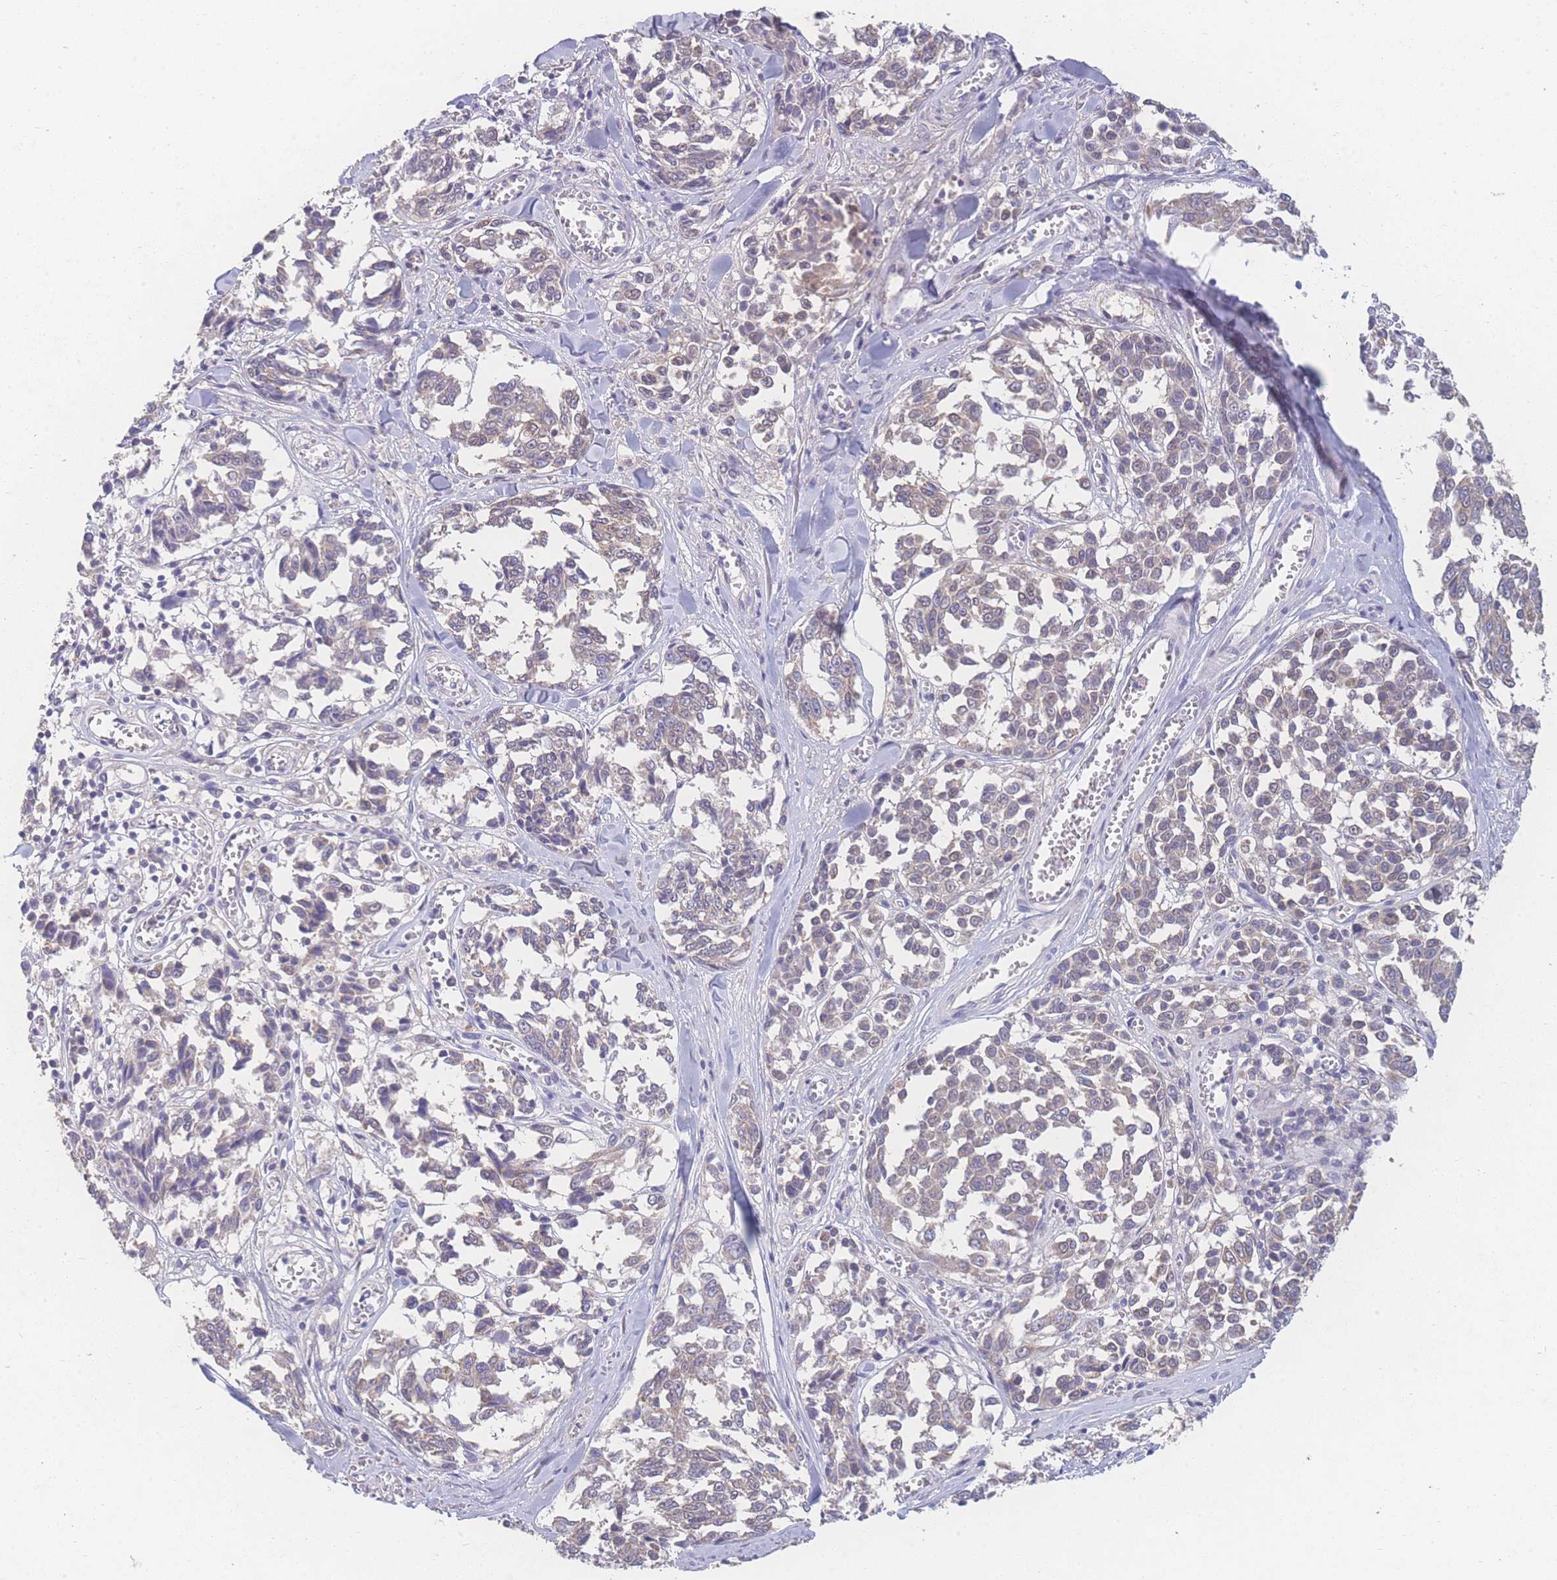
{"staining": {"intensity": "weak", "quantity": "<25%", "location": "cytoplasmic/membranous"}, "tissue": "melanoma", "cell_type": "Tumor cells", "image_type": "cancer", "snomed": [{"axis": "morphology", "description": "Malignant melanoma, NOS"}, {"axis": "topography", "description": "Skin"}], "caption": "The histopathology image reveals no significant expression in tumor cells of malignant melanoma. (Stains: DAB immunohistochemistry with hematoxylin counter stain, Microscopy: brightfield microscopy at high magnification).", "gene": "GIPR", "patient": {"sex": "female", "age": 64}}